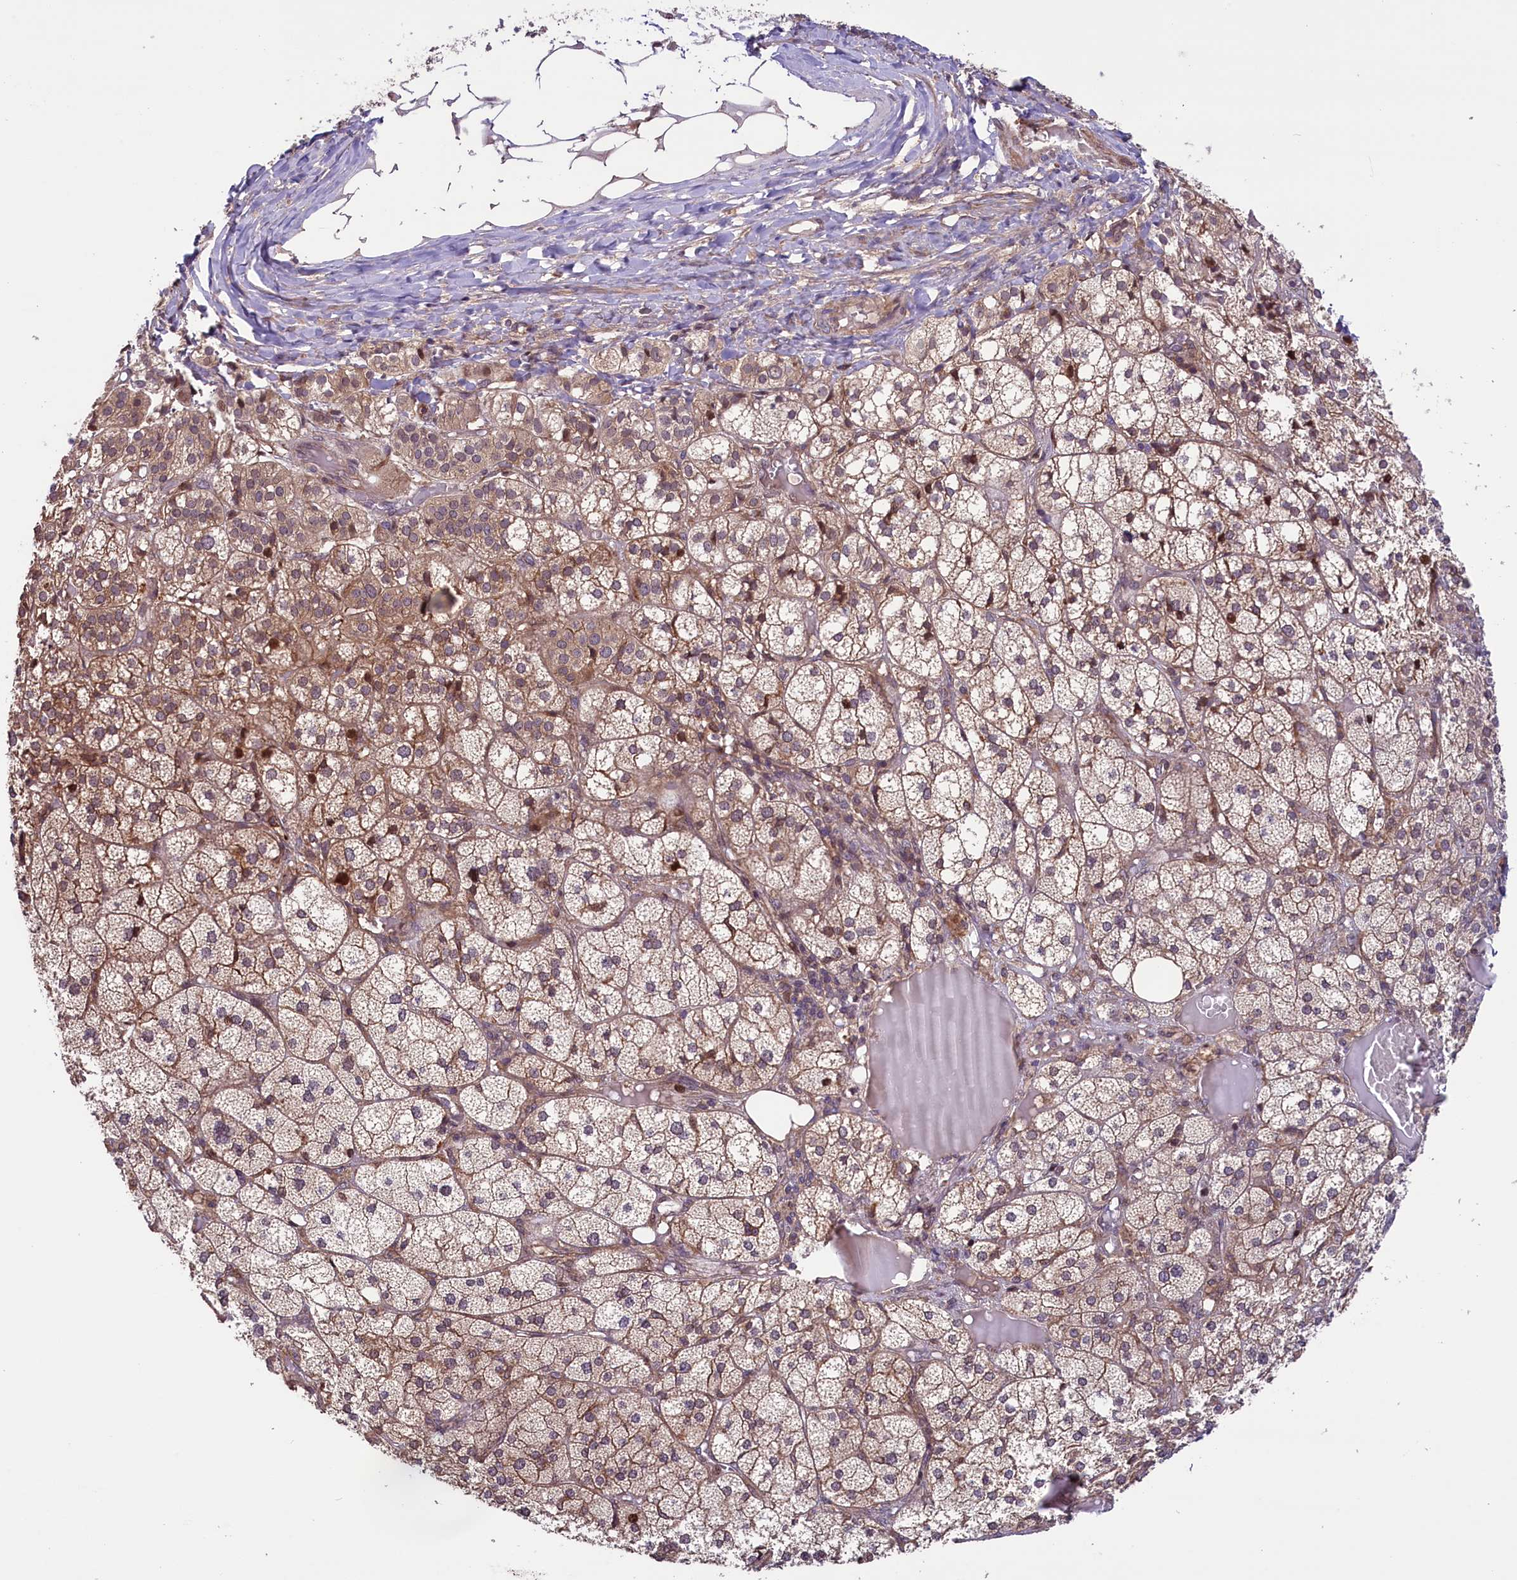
{"staining": {"intensity": "moderate", "quantity": "25%-75%", "location": "cytoplasmic/membranous"}, "tissue": "adrenal gland", "cell_type": "Glandular cells", "image_type": "normal", "snomed": [{"axis": "morphology", "description": "Normal tissue, NOS"}, {"axis": "topography", "description": "Adrenal gland"}], "caption": "High-magnification brightfield microscopy of benign adrenal gland stained with DAB (brown) and counterstained with hematoxylin (blue). glandular cells exhibit moderate cytoplasmic/membranous staining is present in about25%-75% of cells. (DAB (3,3'-diaminobenzidine) IHC, brown staining for protein, blue staining for nuclei).", "gene": "RIC8A", "patient": {"sex": "female", "age": 61}}